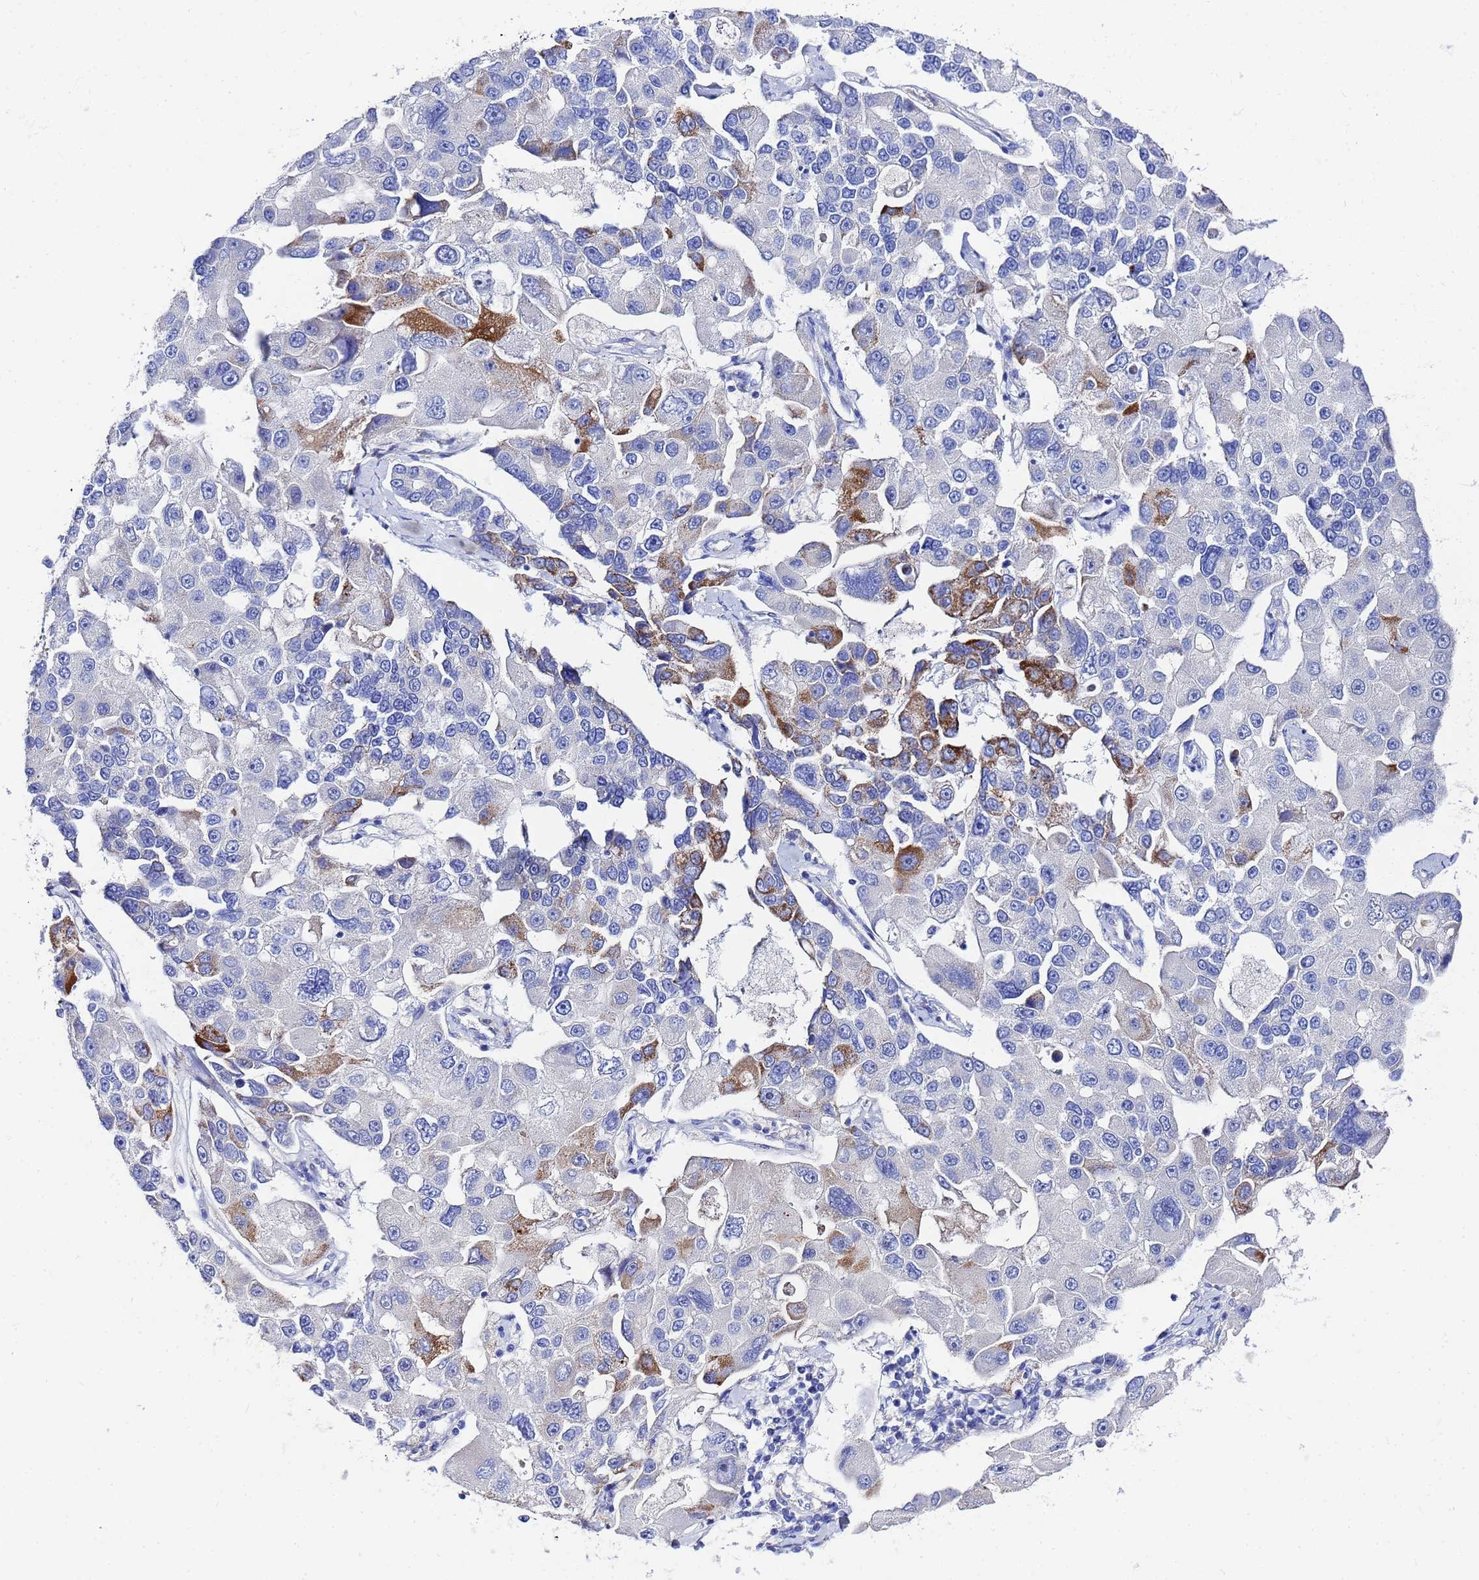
{"staining": {"intensity": "moderate", "quantity": "<25%", "location": "cytoplasmic/membranous"}, "tissue": "lung cancer", "cell_type": "Tumor cells", "image_type": "cancer", "snomed": [{"axis": "morphology", "description": "Adenocarcinoma, NOS"}, {"axis": "topography", "description": "Lung"}], "caption": "Human adenocarcinoma (lung) stained with a brown dye exhibits moderate cytoplasmic/membranous positive positivity in about <25% of tumor cells.", "gene": "ZNF26", "patient": {"sex": "female", "age": 54}}